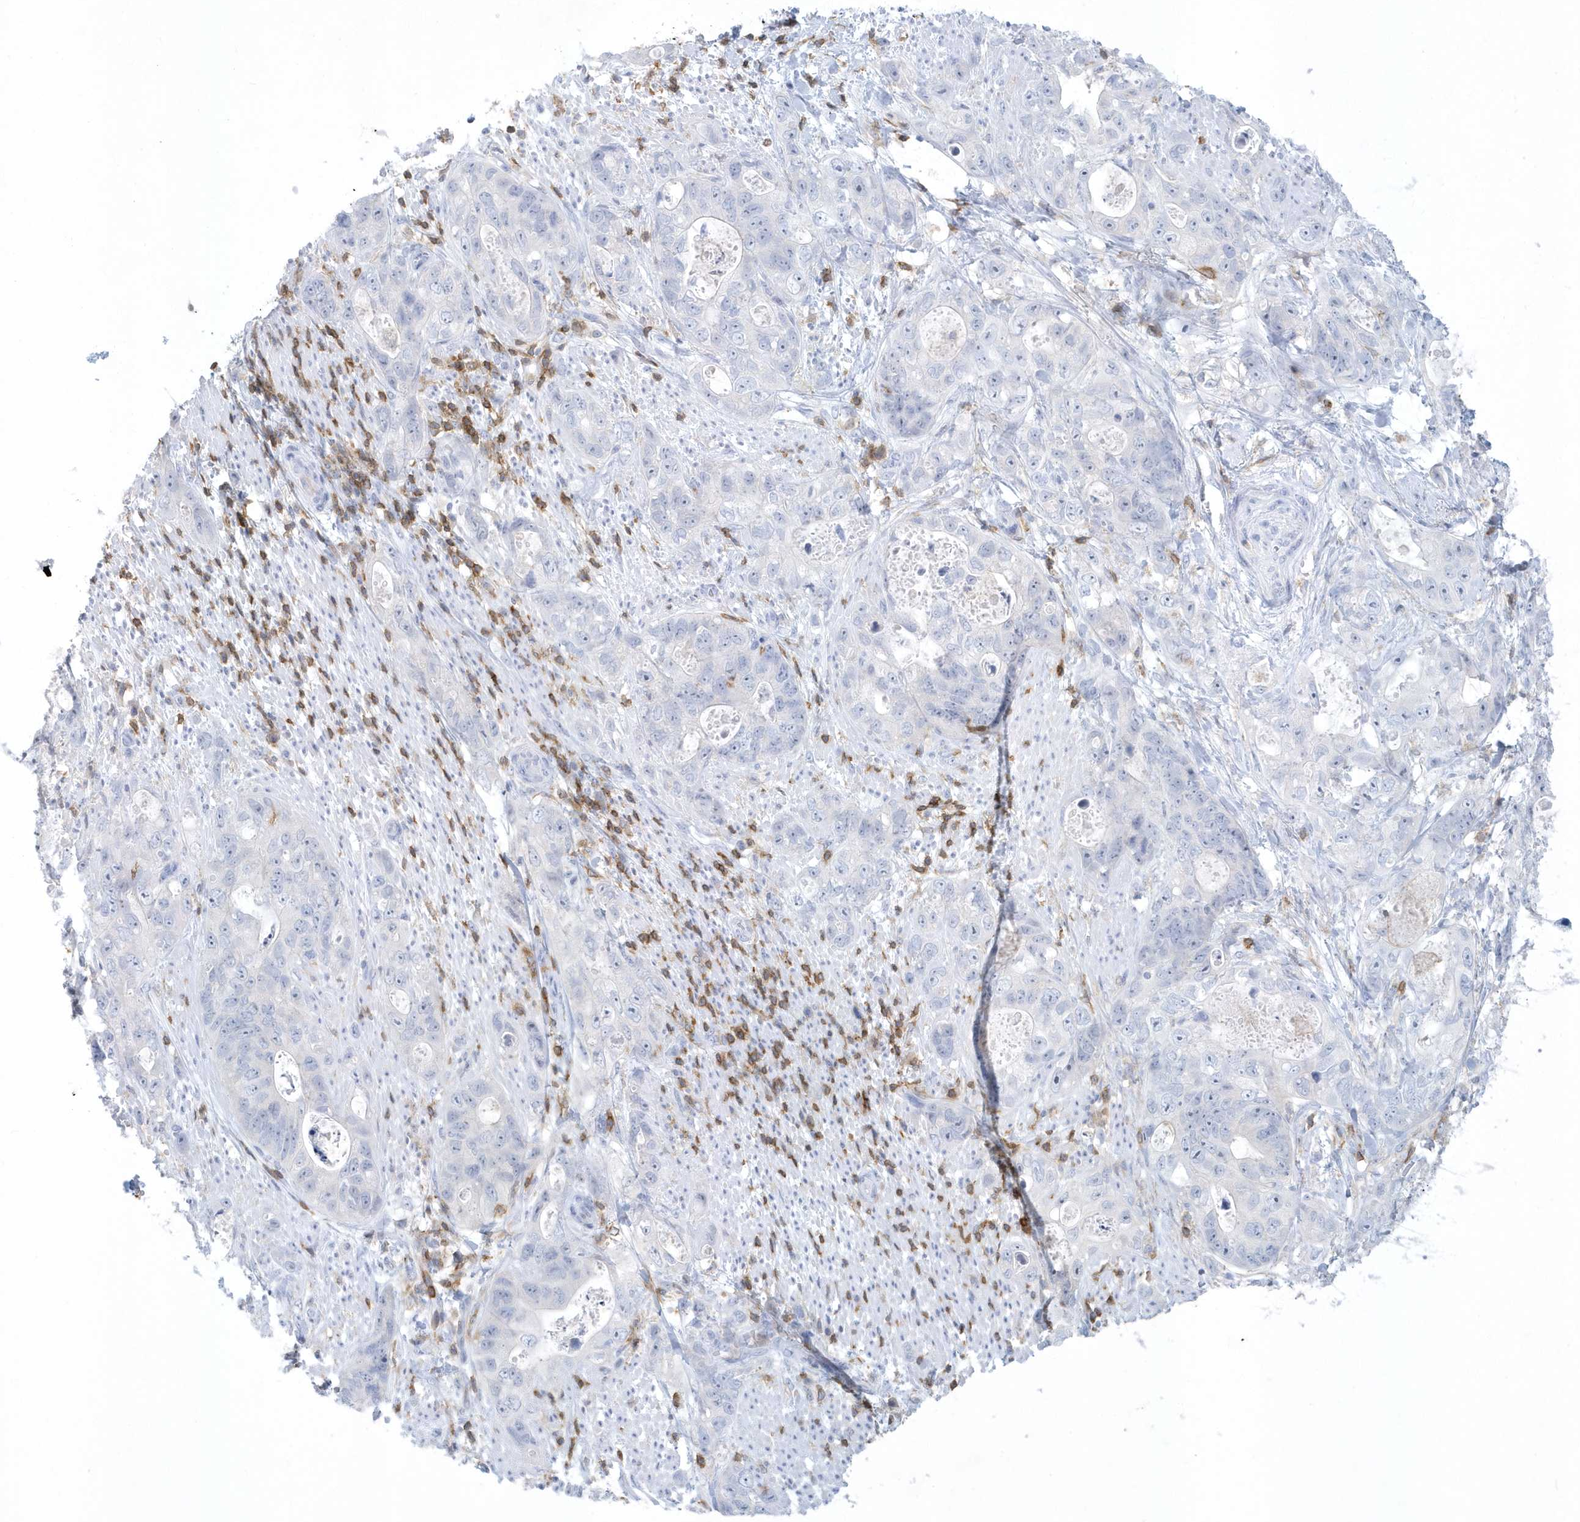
{"staining": {"intensity": "negative", "quantity": "none", "location": "none"}, "tissue": "stomach cancer", "cell_type": "Tumor cells", "image_type": "cancer", "snomed": [{"axis": "morphology", "description": "Adenocarcinoma, NOS"}, {"axis": "topography", "description": "Stomach"}], "caption": "An image of adenocarcinoma (stomach) stained for a protein reveals no brown staining in tumor cells.", "gene": "PSD4", "patient": {"sex": "female", "age": 89}}